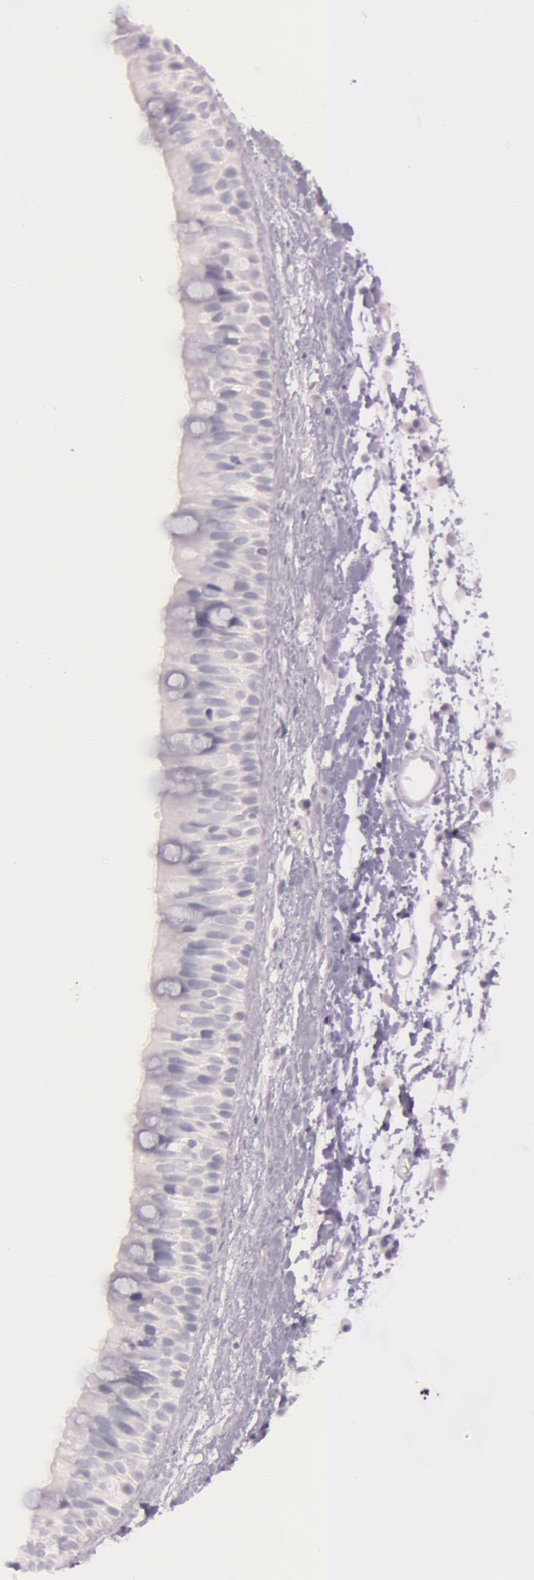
{"staining": {"intensity": "moderate", "quantity": "<25%", "location": "cytoplasmic/membranous"}, "tissue": "nasopharynx", "cell_type": "Respiratory epithelial cells", "image_type": "normal", "snomed": [{"axis": "morphology", "description": "Normal tissue, NOS"}, {"axis": "topography", "description": "Nasopharynx"}], "caption": "Normal nasopharynx displays moderate cytoplasmic/membranous expression in about <25% of respiratory epithelial cells The protein of interest is stained brown, and the nuclei are stained in blue (DAB IHC with brightfield microscopy, high magnification)..", "gene": "S100A7", "patient": {"sex": "male", "age": 13}}